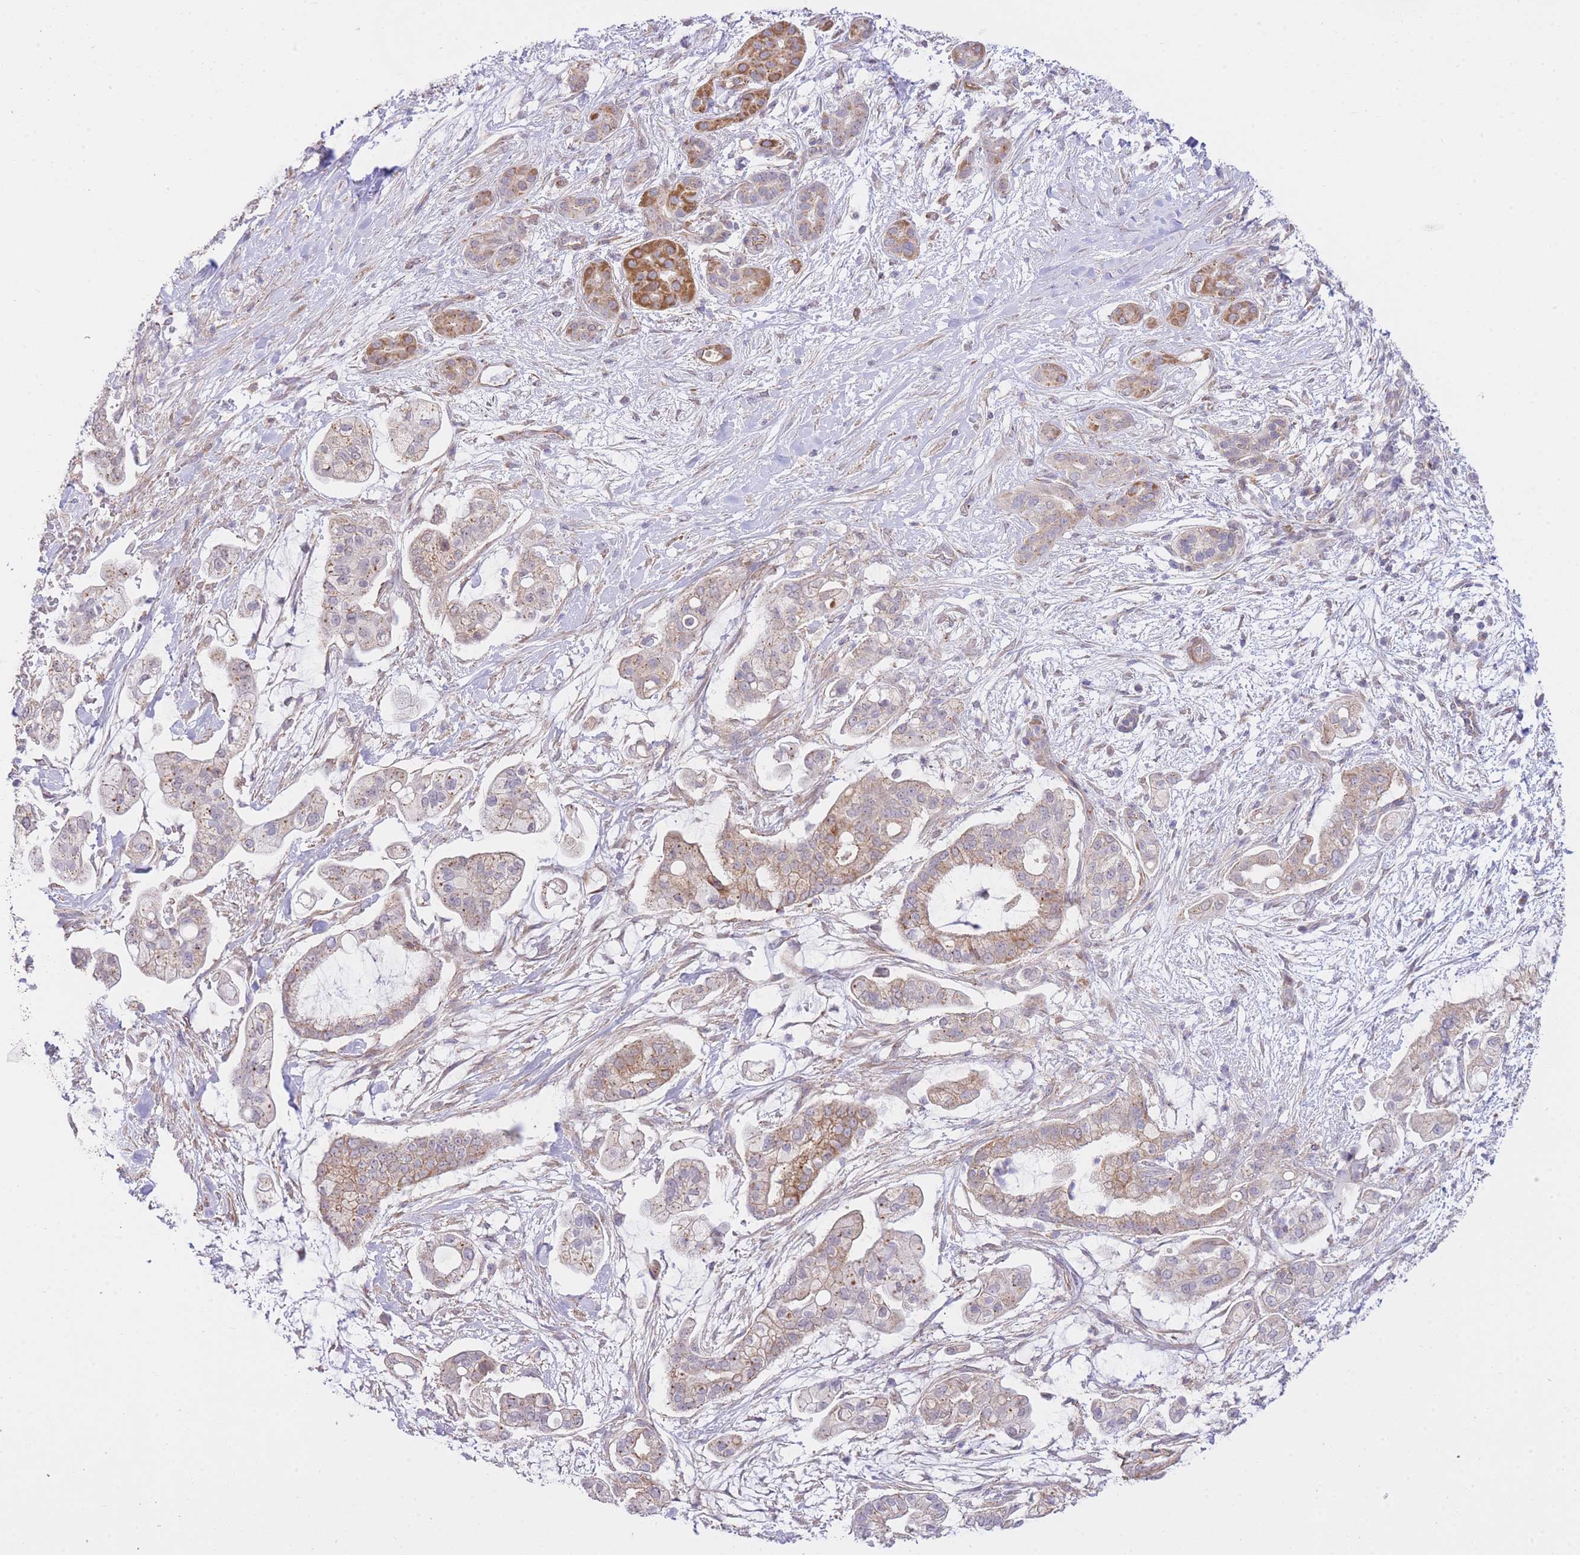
{"staining": {"intensity": "moderate", "quantity": "<25%", "location": "cytoplasmic/membranous"}, "tissue": "pancreatic cancer", "cell_type": "Tumor cells", "image_type": "cancer", "snomed": [{"axis": "morphology", "description": "Adenocarcinoma, NOS"}, {"axis": "topography", "description": "Pancreas"}], "caption": "Immunohistochemical staining of human adenocarcinoma (pancreatic) exhibits low levels of moderate cytoplasmic/membranous staining in about <25% of tumor cells.", "gene": "CTBP1", "patient": {"sex": "female", "age": 69}}